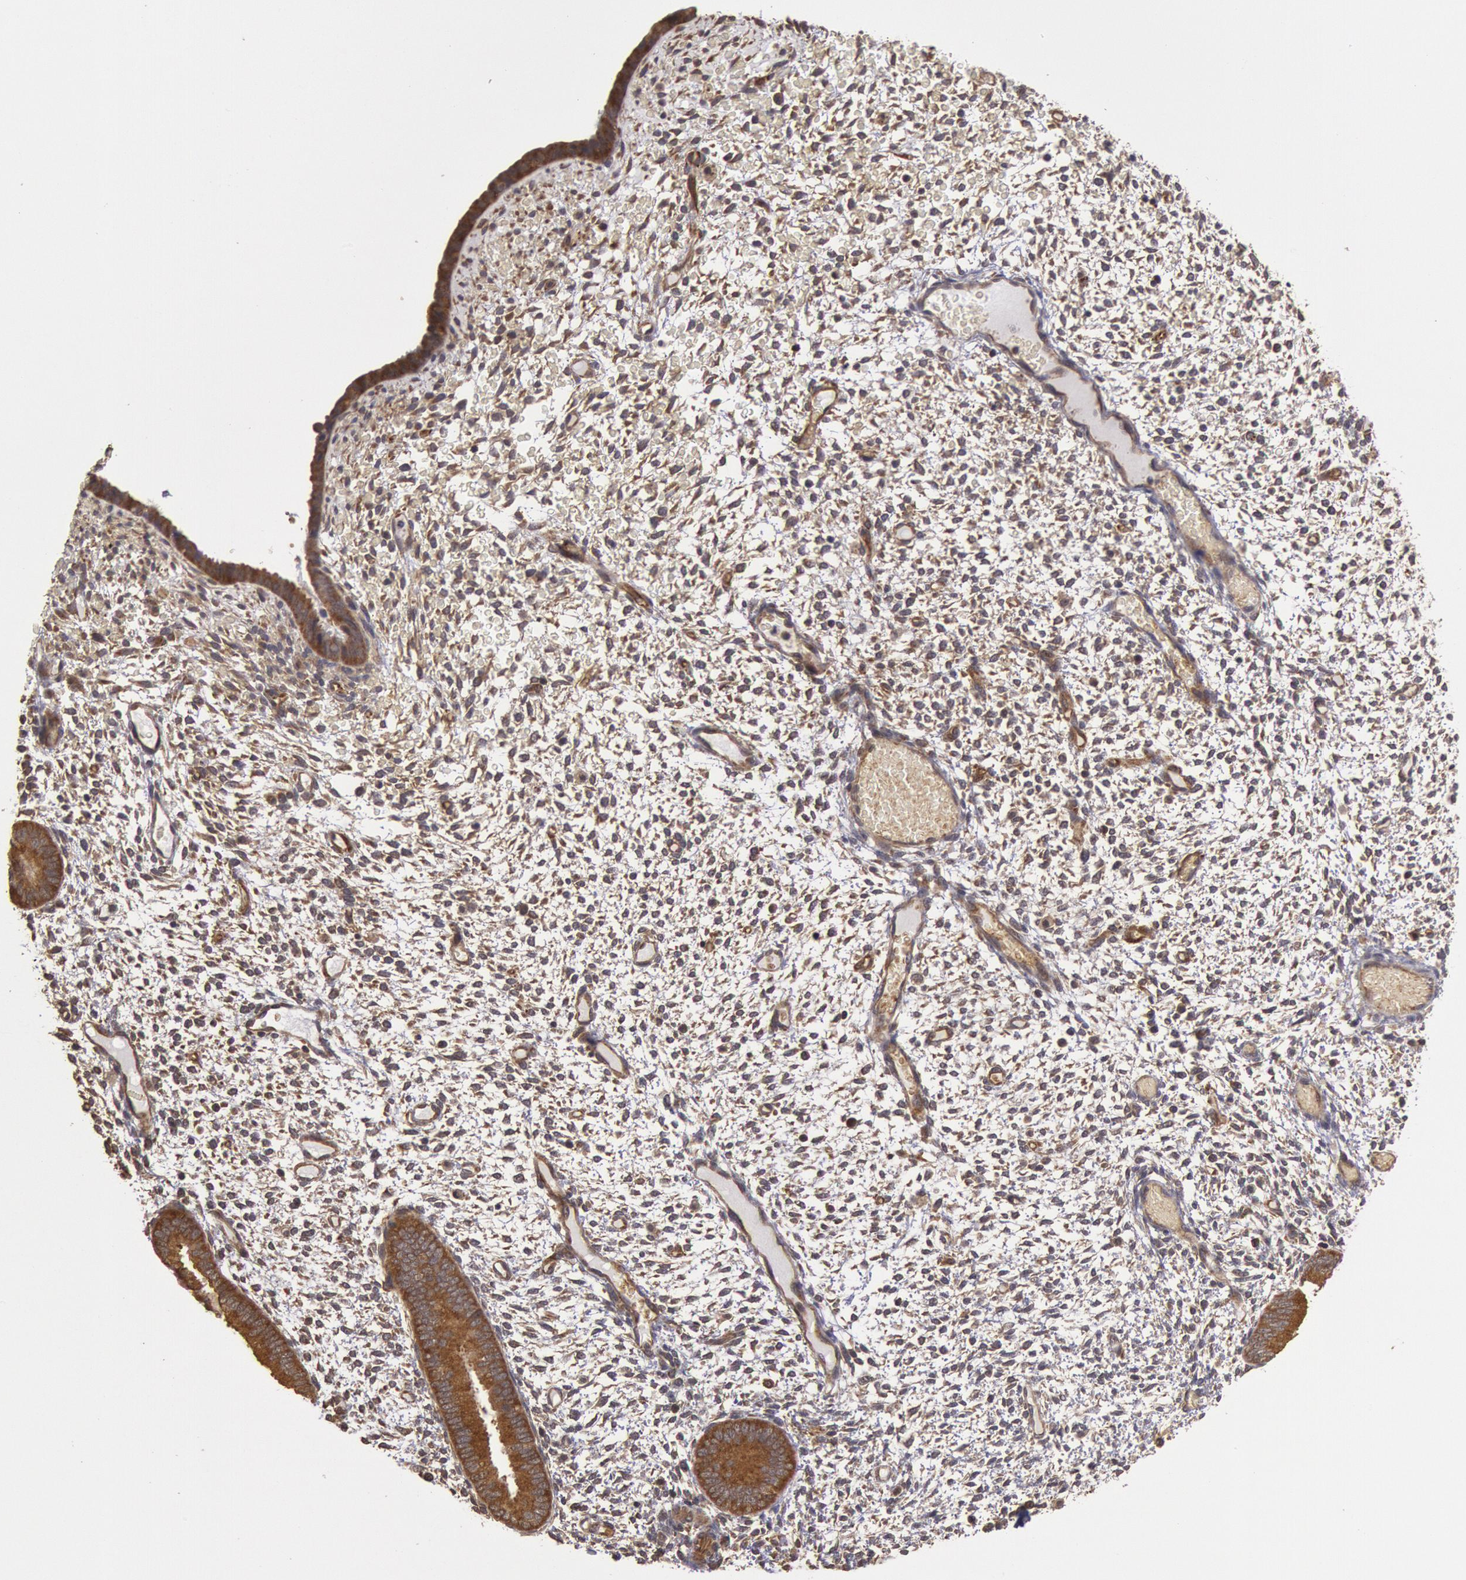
{"staining": {"intensity": "moderate", "quantity": "25%-75%", "location": "cytoplasmic/membranous"}, "tissue": "endometrium", "cell_type": "Cells in endometrial stroma", "image_type": "normal", "snomed": [{"axis": "morphology", "description": "Normal tissue, NOS"}, {"axis": "topography", "description": "Endometrium"}], "caption": "A brown stain labels moderate cytoplasmic/membranous expression of a protein in cells in endometrial stroma of benign endometrium.", "gene": "USP14", "patient": {"sex": "female", "age": 42}}